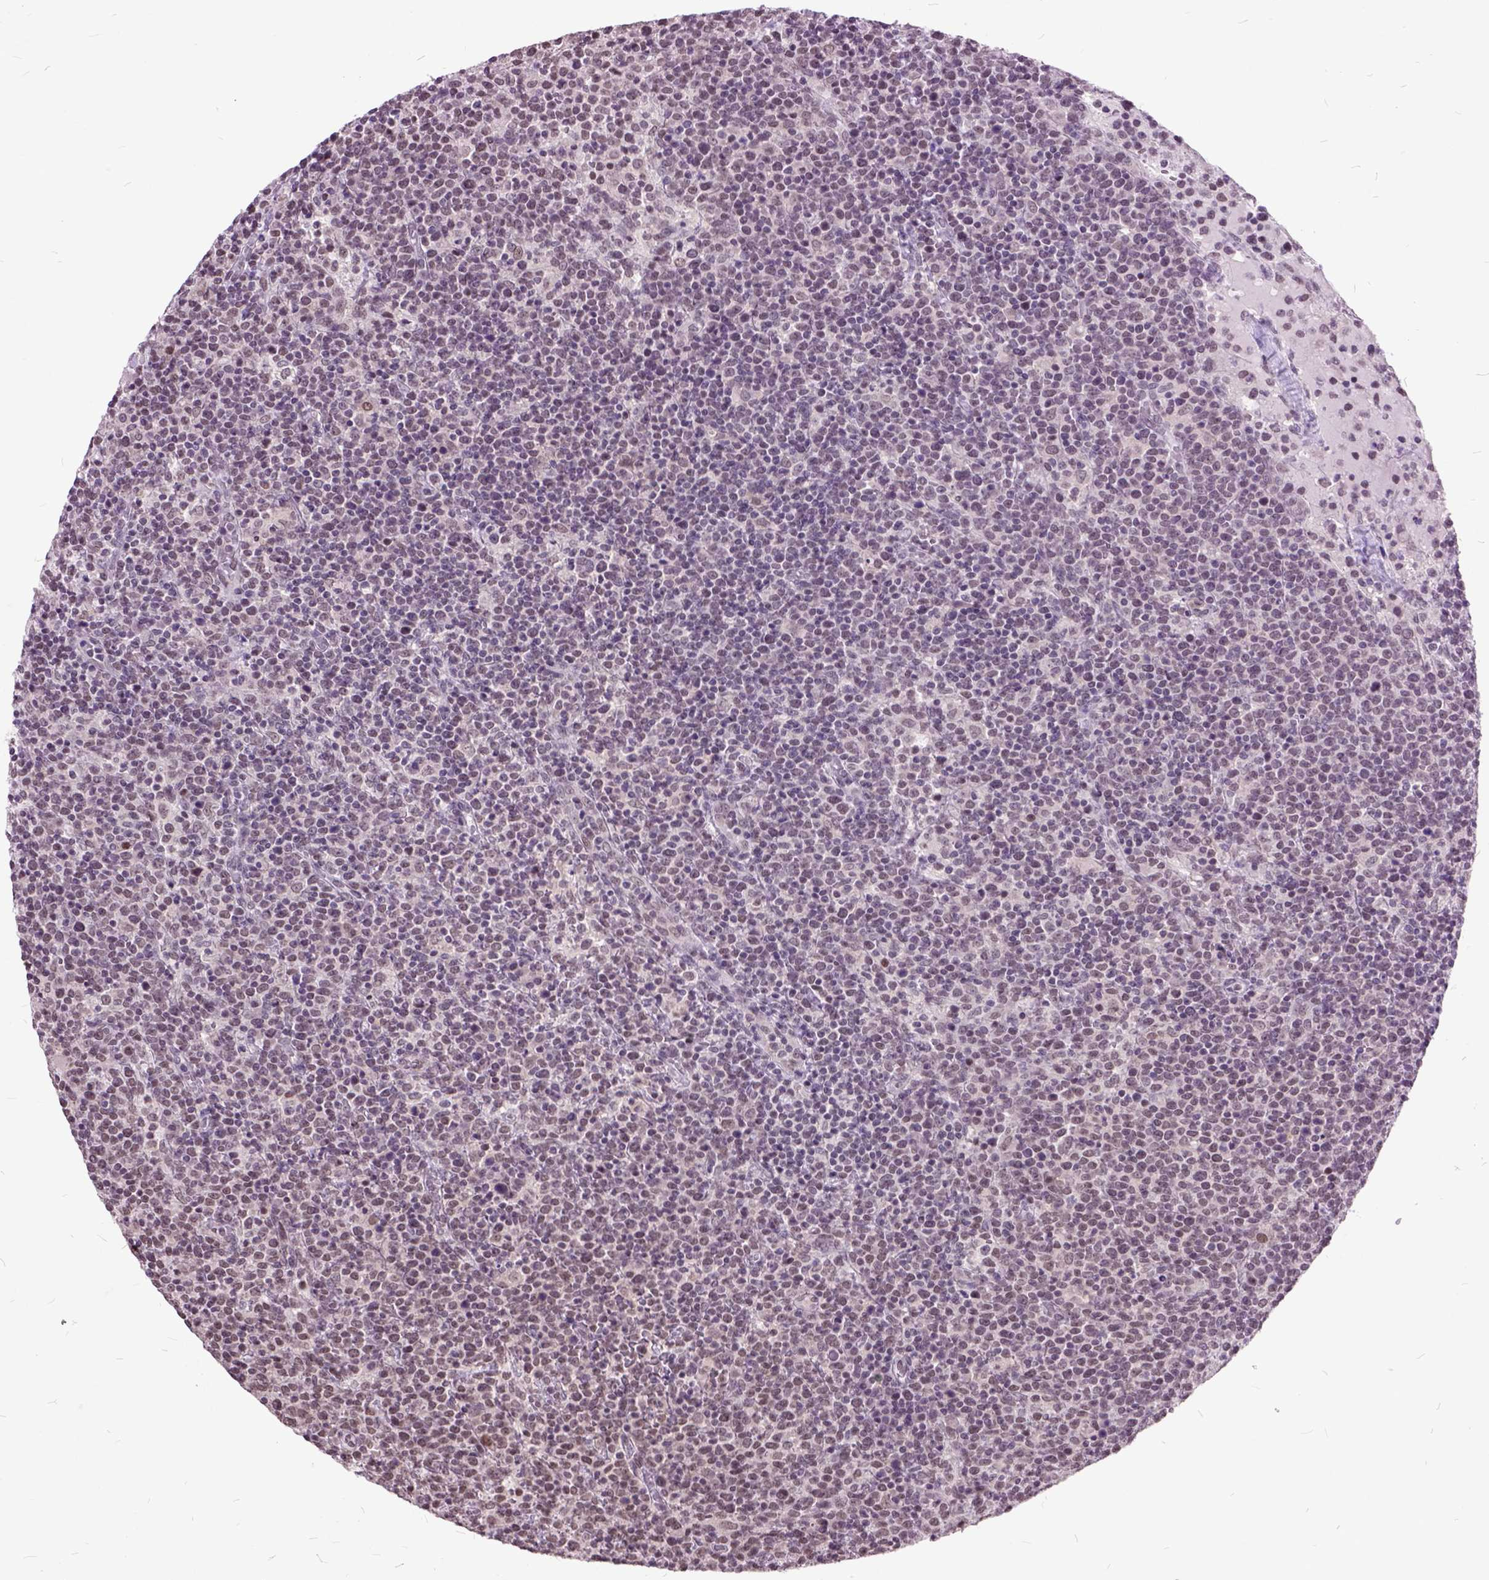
{"staining": {"intensity": "moderate", "quantity": "25%-75%", "location": "nuclear"}, "tissue": "lymphoma", "cell_type": "Tumor cells", "image_type": "cancer", "snomed": [{"axis": "morphology", "description": "Malignant lymphoma, non-Hodgkin's type, High grade"}, {"axis": "topography", "description": "Lymph node"}], "caption": "A high-resolution photomicrograph shows immunohistochemistry staining of high-grade malignant lymphoma, non-Hodgkin's type, which shows moderate nuclear expression in about 25%-75% of tumor cells.", "gene": "ORC5", "patient": {"sex": "male", "age": 61}}